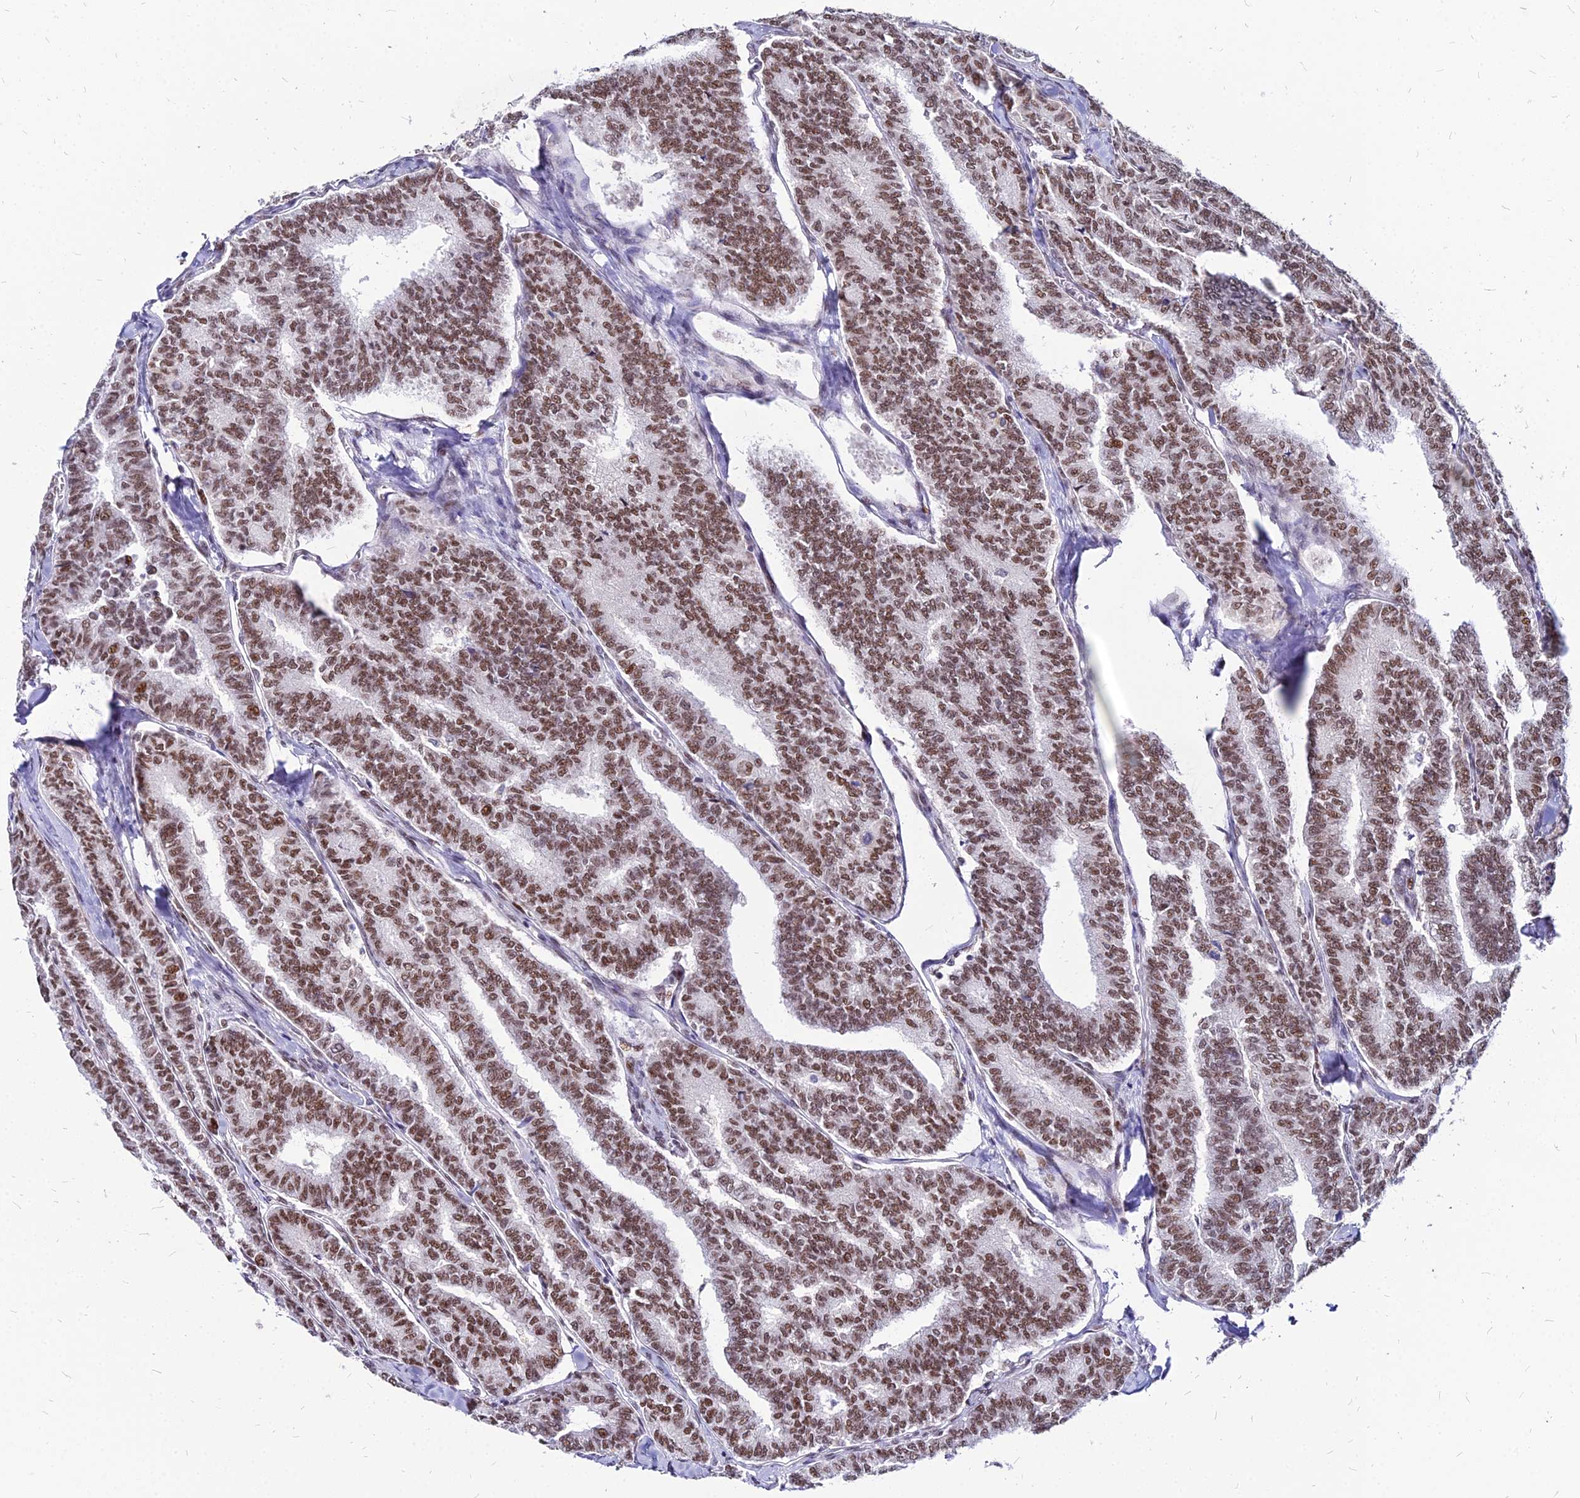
{"staining": {"intensity": "moderate", "quantity": ">75%", "location": "nuclear"}, "tissue": "thyroid cancer", "cell_type": "Tumor cells", "image_type": "cancer", "snomed": [{"axis": "morphology", "description": "Papillary adenocarcinoma, NOS"}, {"axis": "topography", "description": "Thyroid gland"}], "caption": "Immunohistochemistry (IHC) micrograph of papillary adenocarcinoma (thyroid) stained for a protein (brown), which shows medium levels of moderate nuclear expression in approximately >75% of tumor cells.", "gene": "FDX2", "patient": {"sex": "female", "age": 35}}